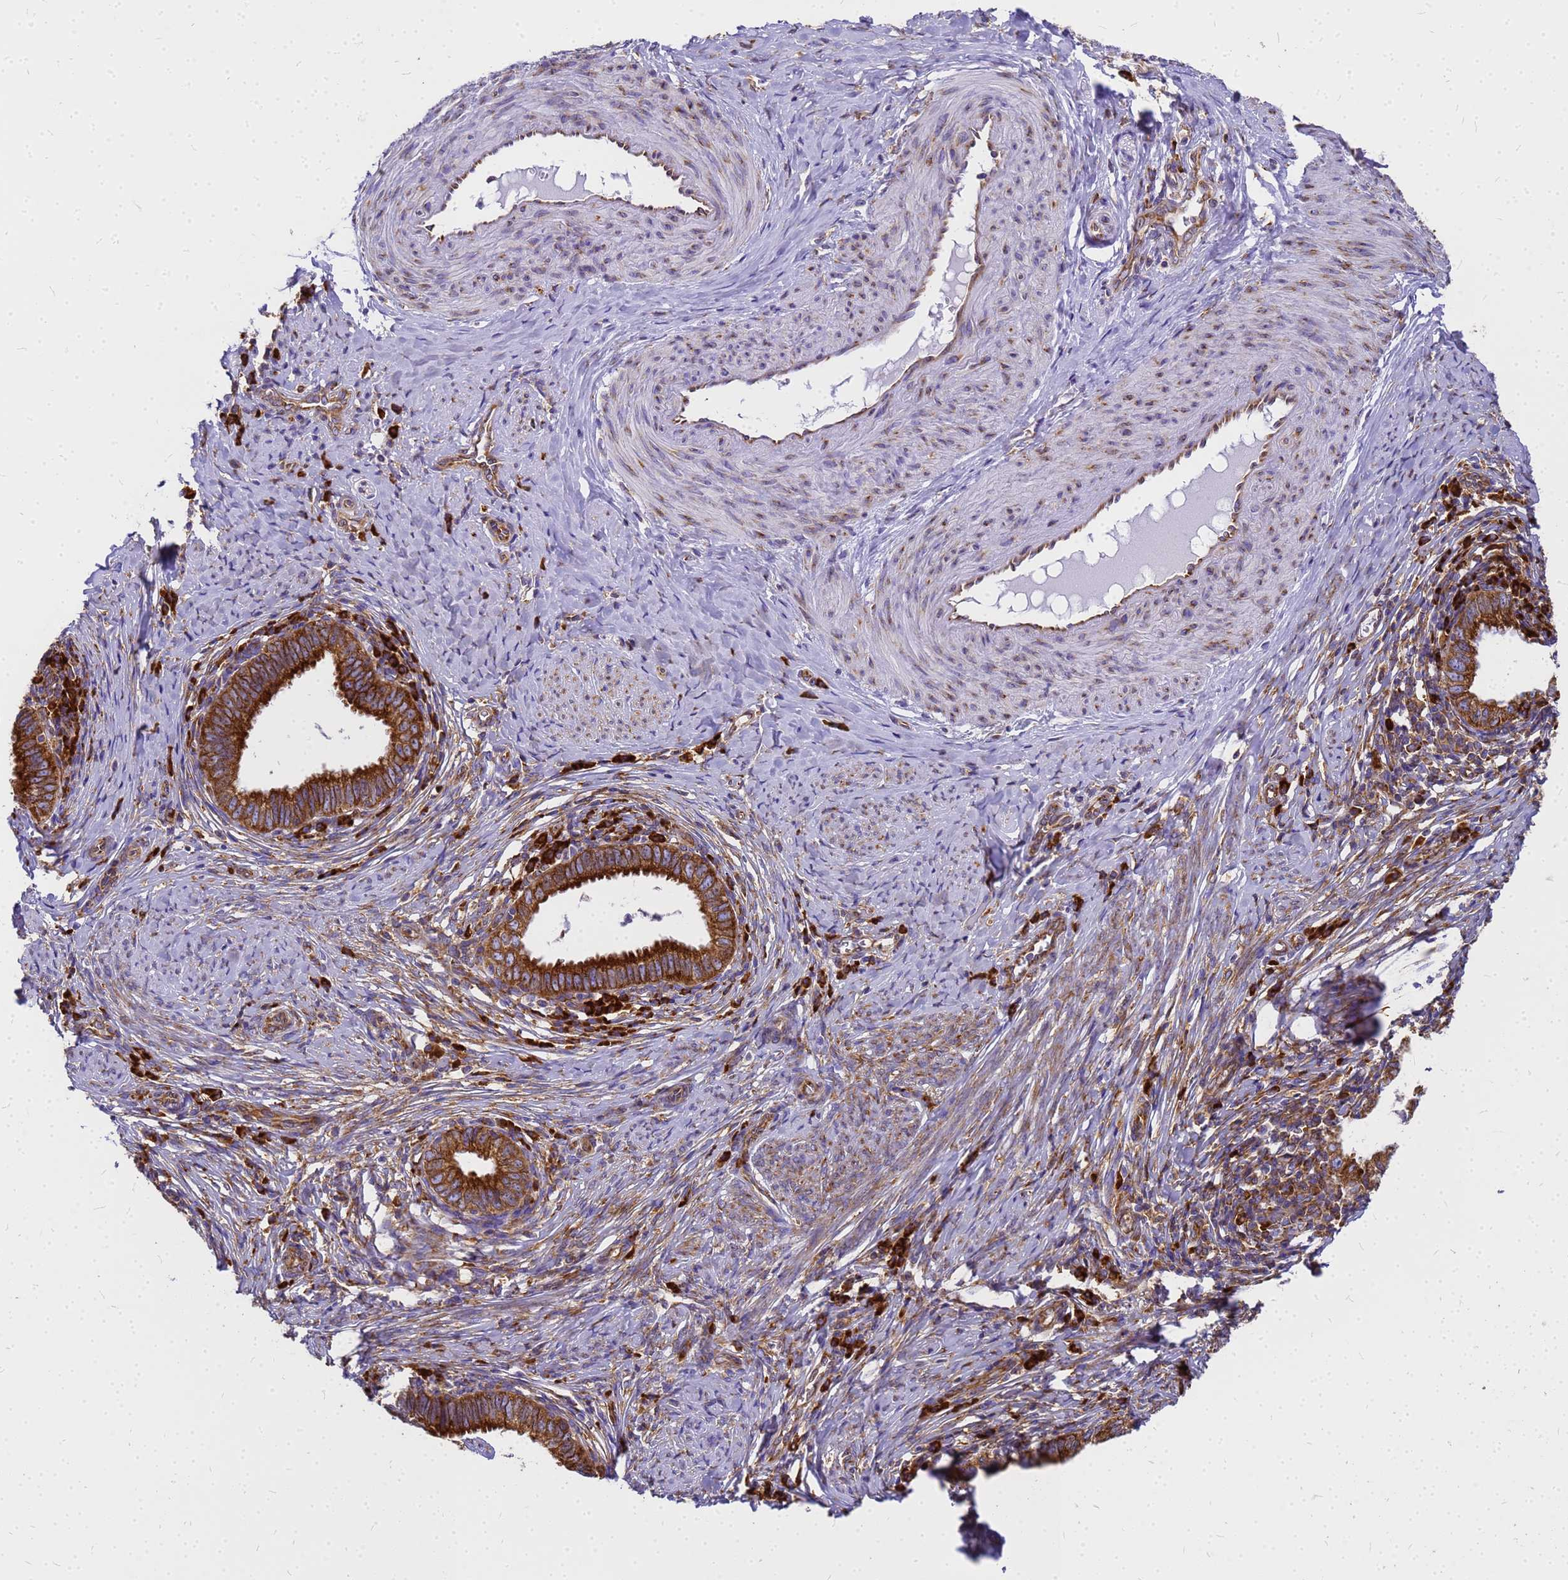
{"staining": {"intensity": "strong", "quantity": ">75%", "location": "cytoplasmic/membranous"}, "tissue": "cervical cancer", "cell_type": "Tumor cells", "image_type": "cancer", "snomed": [{"axis": "morphology", "description": "Adenocarcinoma, NOS"}, {"axis": "topography", "description": "Cervix"}], "caption": "A brown stain shows strong cytoplasmic/membranous positivity of a protein in human adenocarcinoma (cervical) tumor cells.", "gene": "EEF1D", "patient": {"sex": "female", "age": 36}}